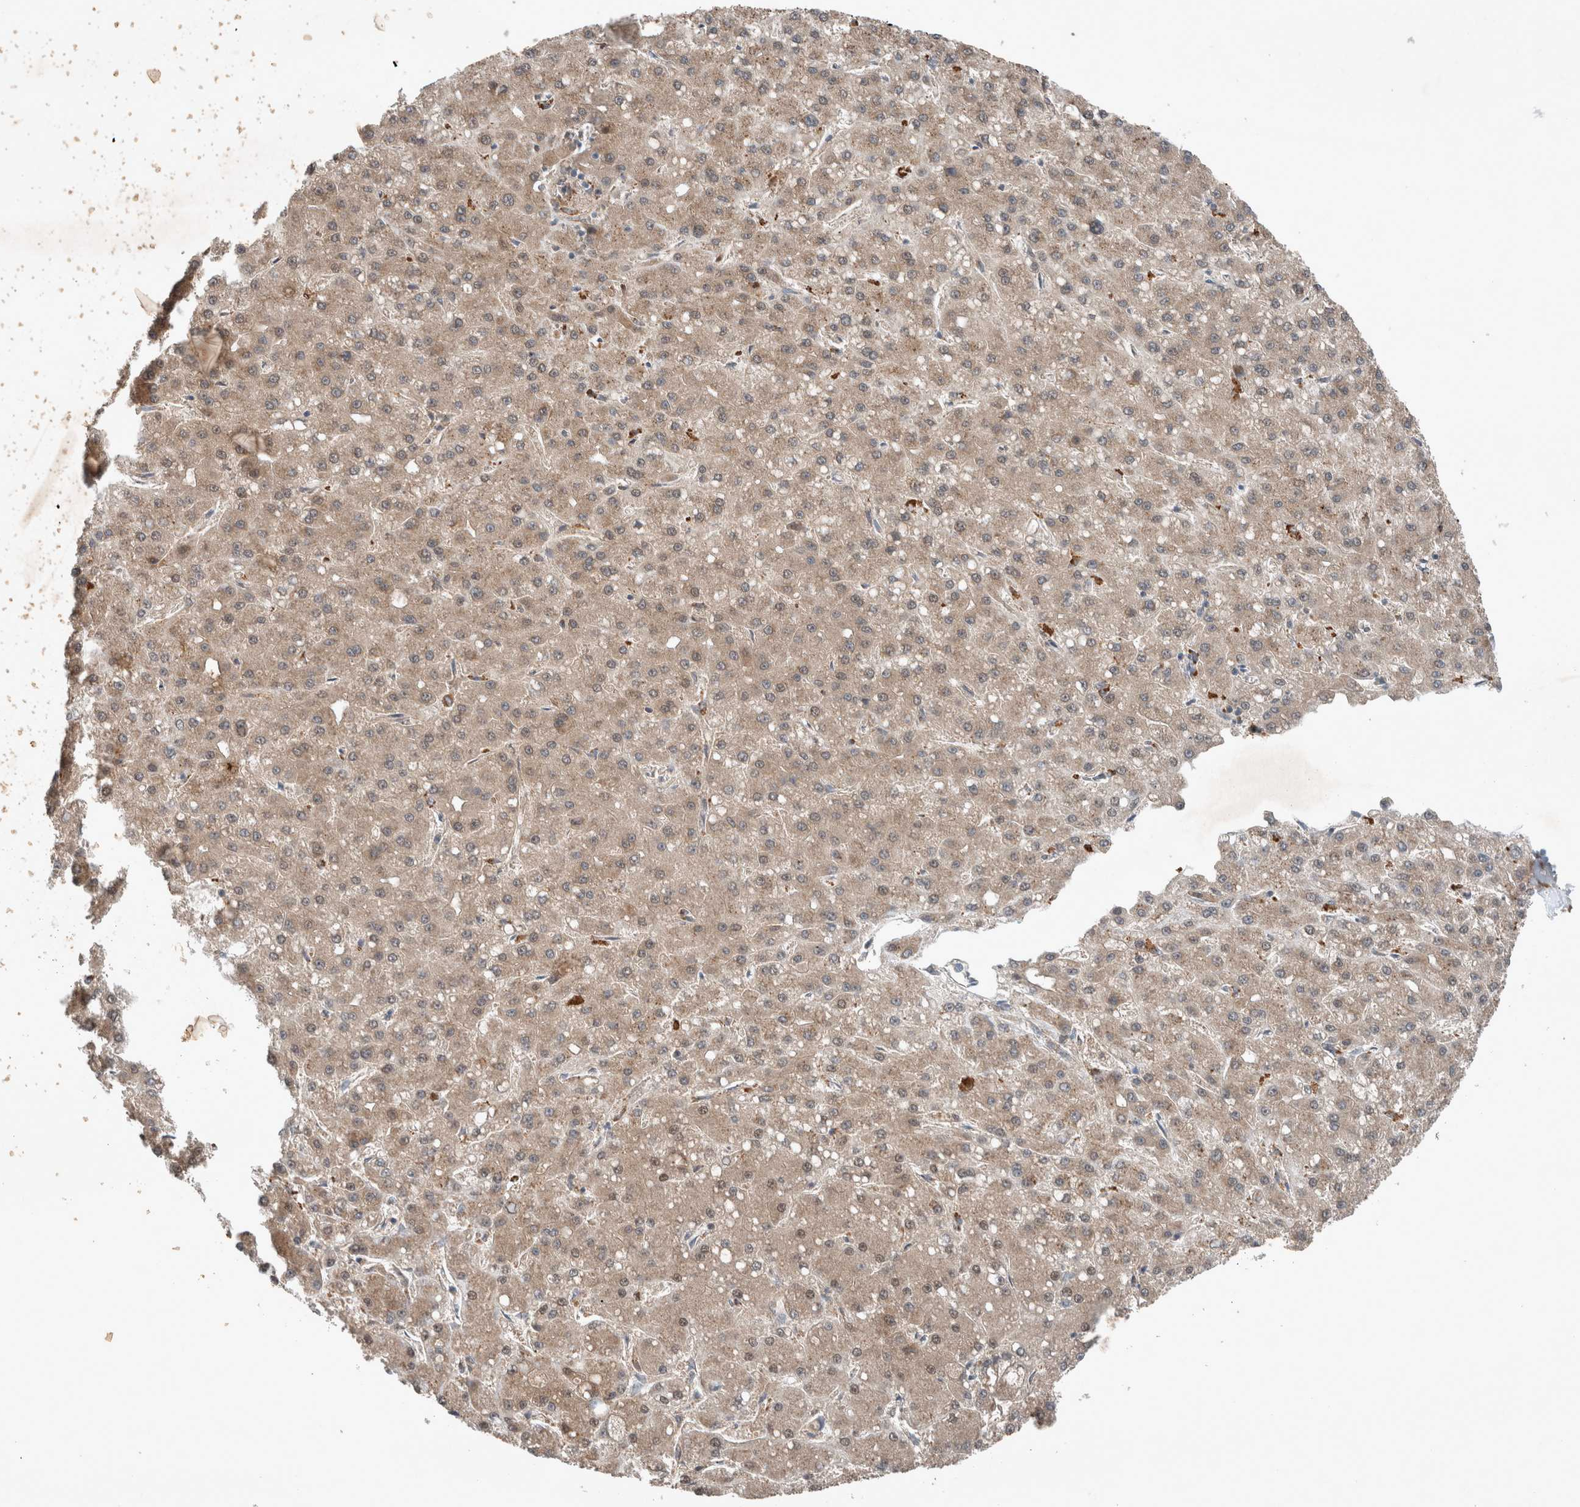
{"staining": {"intensity": "weak", "quantity": ">75%", "location": "cytoplasmic/membranous"}, "tissue": "liver cancer", "cell_type": "Tumor cells", "image_type": "cancer", "snomed": [{"axis": "morphology", "description": "Carcinoma, Hepatocellular, NOS"}, {"axis": "topography", "description": "Liver"}], "caption": "IHC of human liver cancer shows low levels of weak cytoplasmic/membranous expression in approximately >75% of tumor cells.", "gene": "UGCG", "patient": {"sex": "male", "age": 67}}